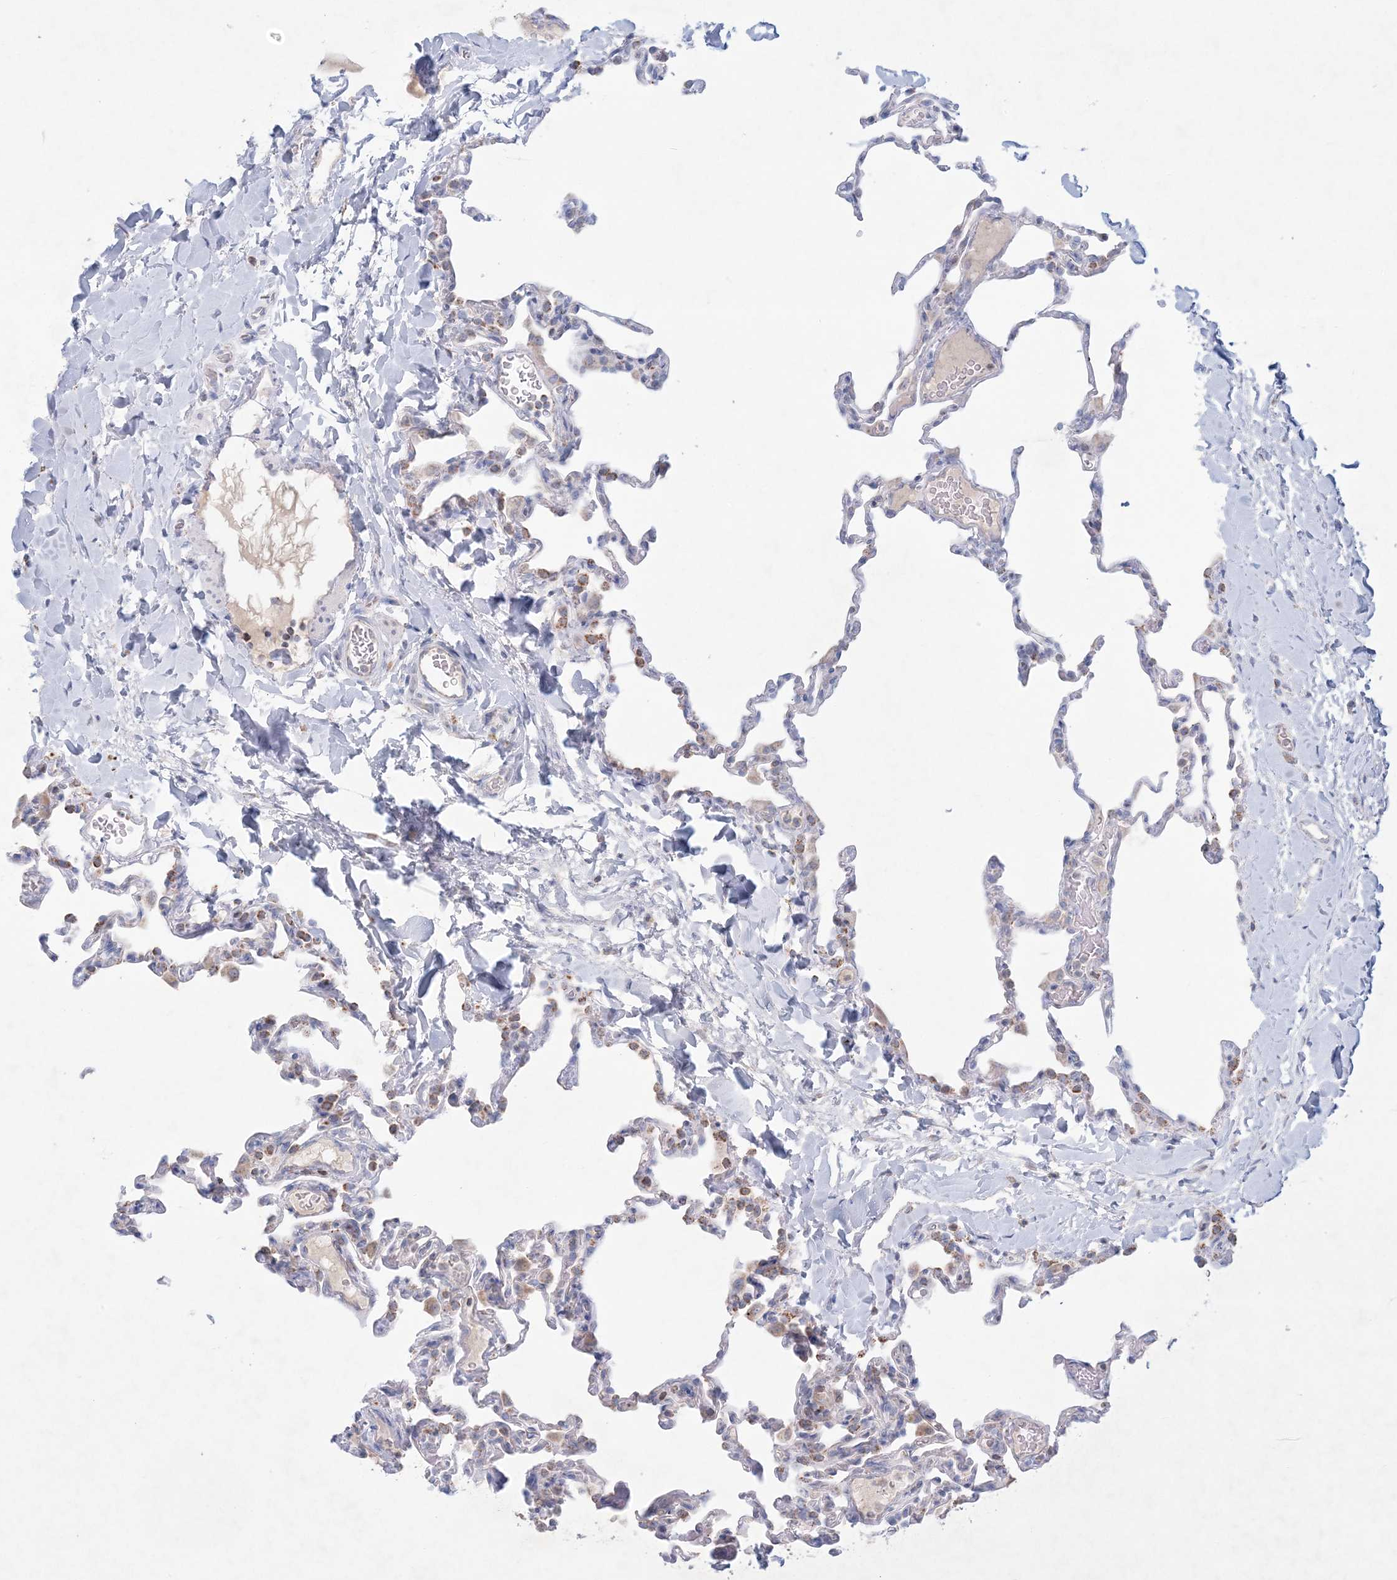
{"staining": {"intensity": "moderate", "quantity": "<25%", "location": "cytoplasmic/membranous"}, "tissue": "lung", "cell_type": "Alveolar cells", "image_type": "normal", "snomed": [{"axis": "morphology", "description": "Normal tissue, NOS"}, {"axis": "topography", "description": "Lung"}], "caption": "Moderate cytoplasmic/membranous expression for a protein is seen in approximately <25% of alveolar cells of unremarkable lung using IHC.", "gene": "KCTD6", "patient": {"sex": "male", "age": 20}}